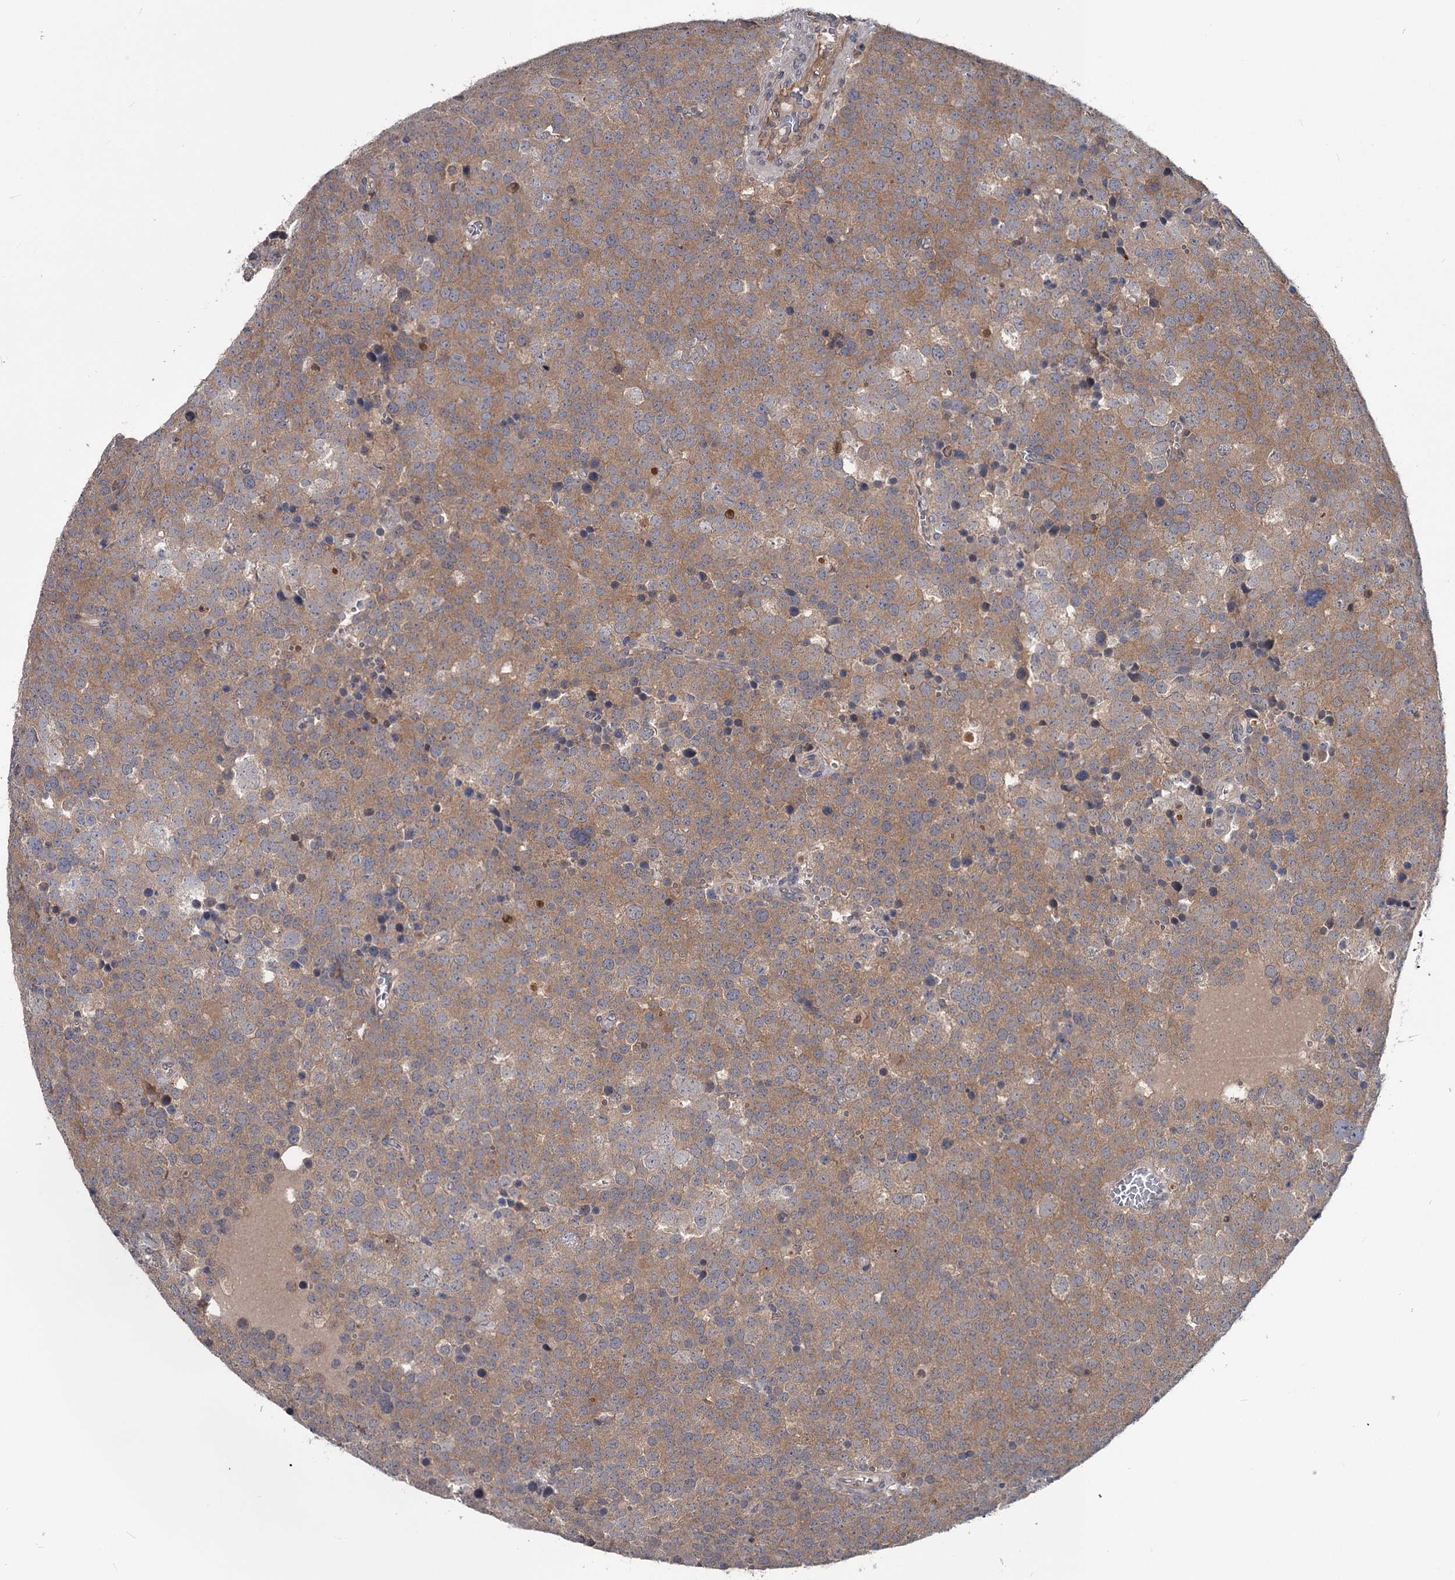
{"staining": {"intensity": "moderate", "quantity": ">75%", "location": "cytoplasmic/membranous"}, "tissue": "testis cancer", "cell_type": "Tumor cells", "image_type": "cancer", "snomed": [{"axis": "morphology", "description": "Seminoma, NOS"}, {"axis": "topography", "description": "Testis"}], "caption": "The histopathology image exhibits staining of testis seminoma, revealing moderate cytoplasmic/membranous protein positivity (brown color) within tumor cells.", "gene": "DAO", "patient": {"sex": "male", "age": 71}}